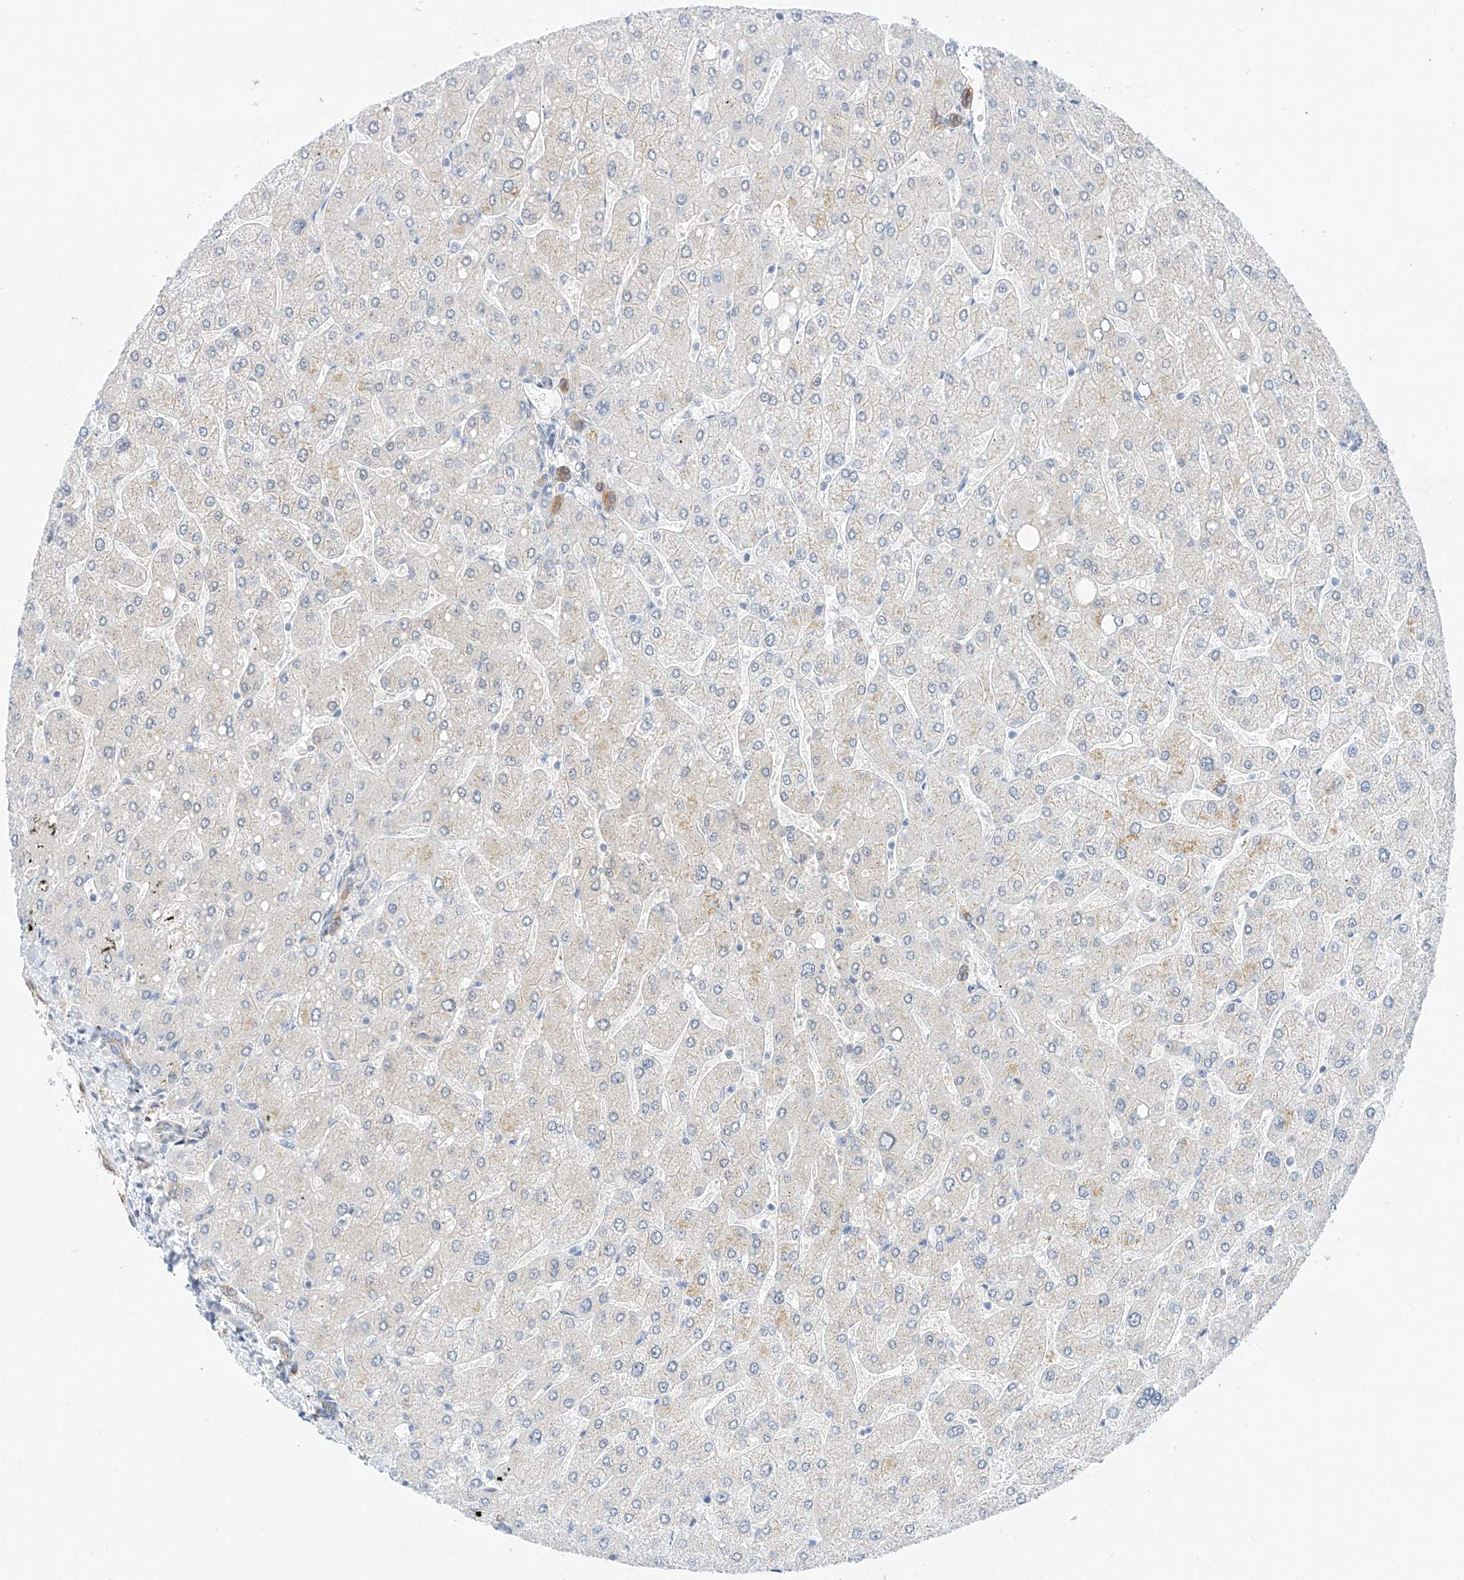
{"staining": {"intensity": "strong", "quantity": ">75%", "location": "cytoplasmic/membranous"}, "tissue": "liver", "cell_type": "Cholangiocytes", "image_type": "normal", "snomed": [{"axis": "morphology", "description": "Normal tissue, NOS"}, {"axis": "topography", "description": "Liver"}], "caption": "Immunohistochemistry image of unremarkable human liver stained for a protein (brown), which shows high levels of strong cytoplasmic/membranous staining in about >75% of cholangiocytes.", "gene": "CARMIL1", "patient": {"sex": "male", "age": 55}}